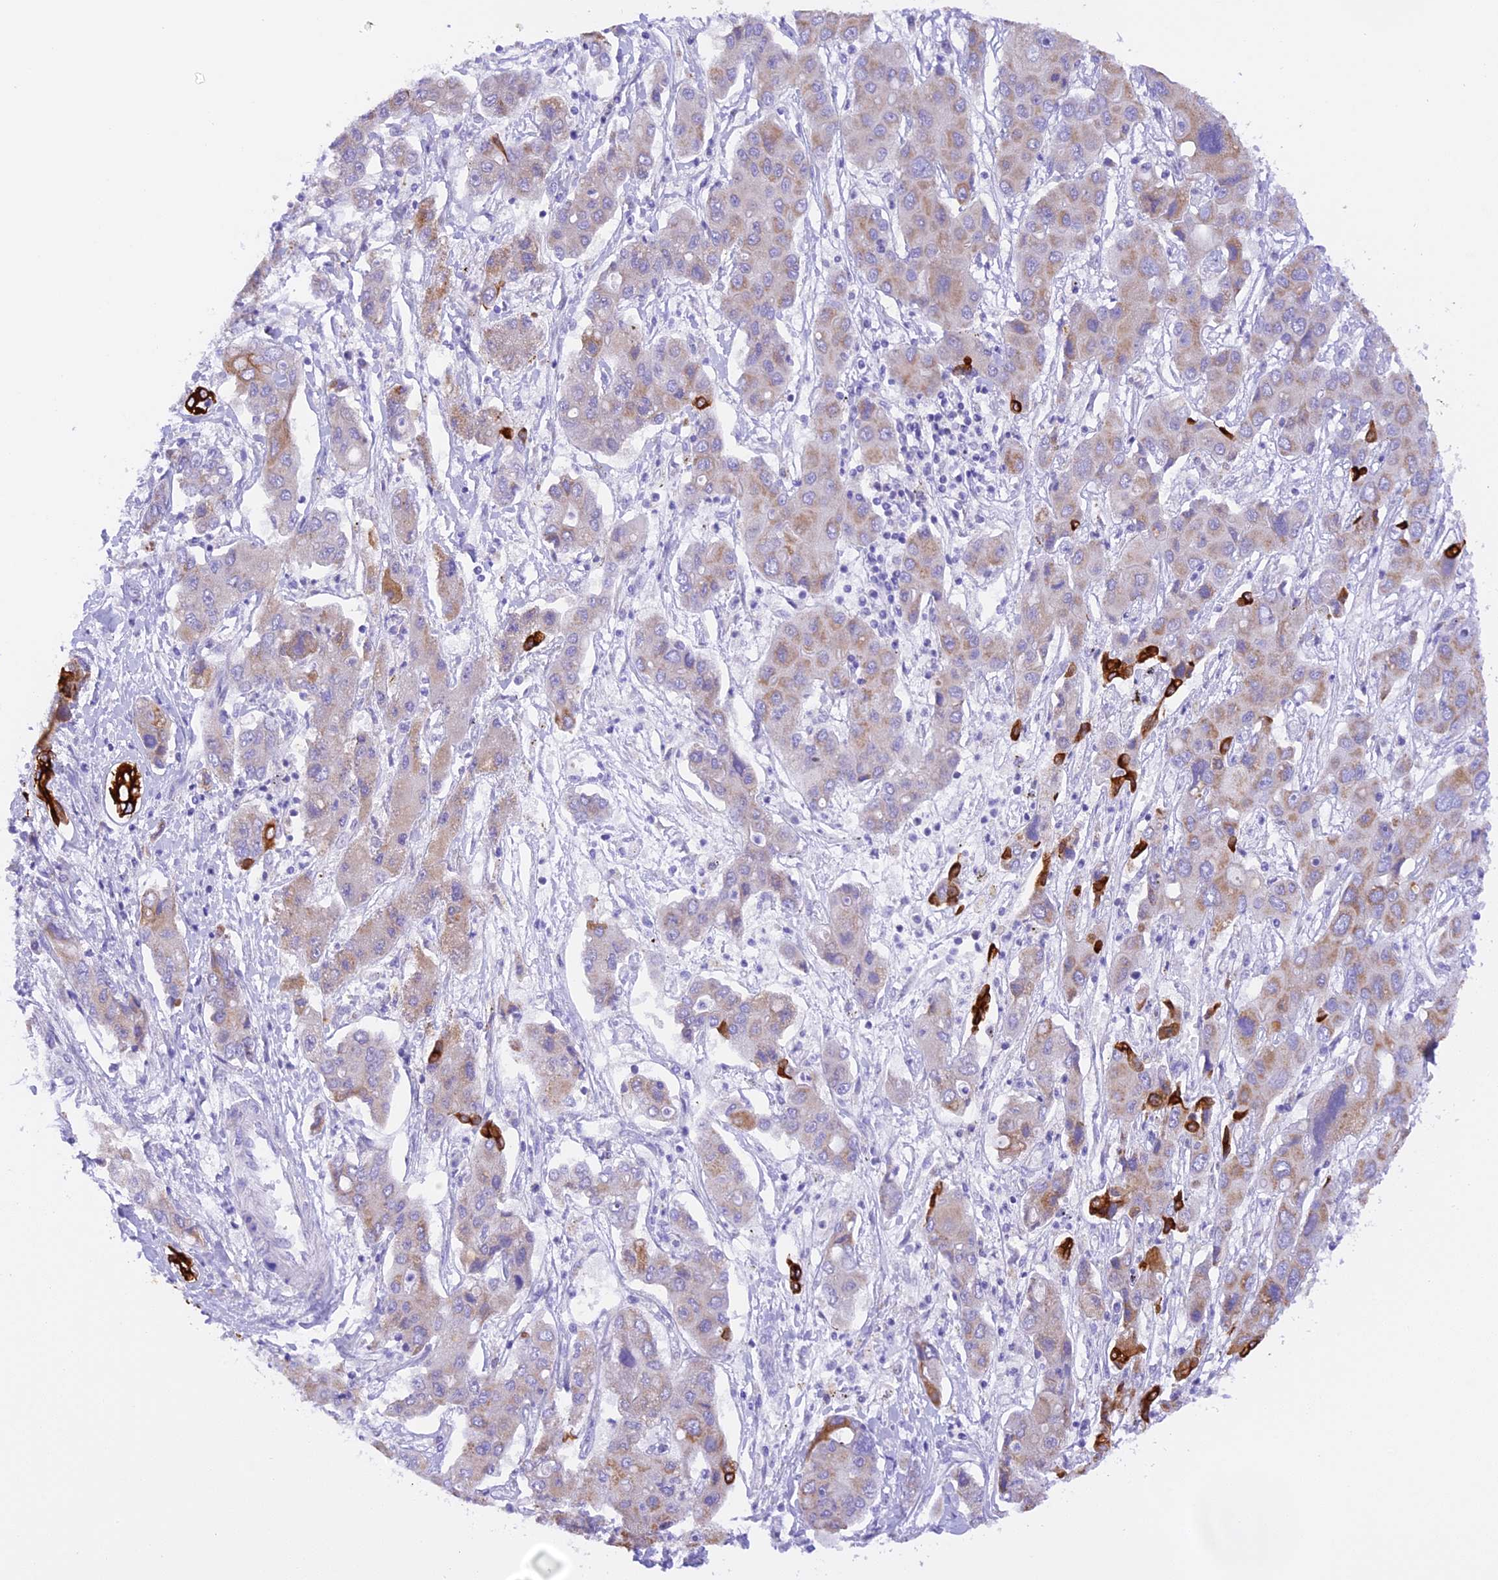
{"staining": {"intensity": "moderate", "quantity": "<25%", "location": "cytoplasmic/membranous"}, "tissue": "liver cancer", "cell_type": "Tumor cells", "image_type": "cancer", "snomed": [{"axis": "morphology", "description": "Cholangiocarcinoma"}, {"axis": "topography", "description": "Liver"}], "caption": "Immunohistochemical staining of liver cancer shows low levels of moderate cytoplasmic/membranous protein staining in approximately <25% of tumor cells.", "gene": "PKIA", "patient": {"sex": "male", "age": 67}}